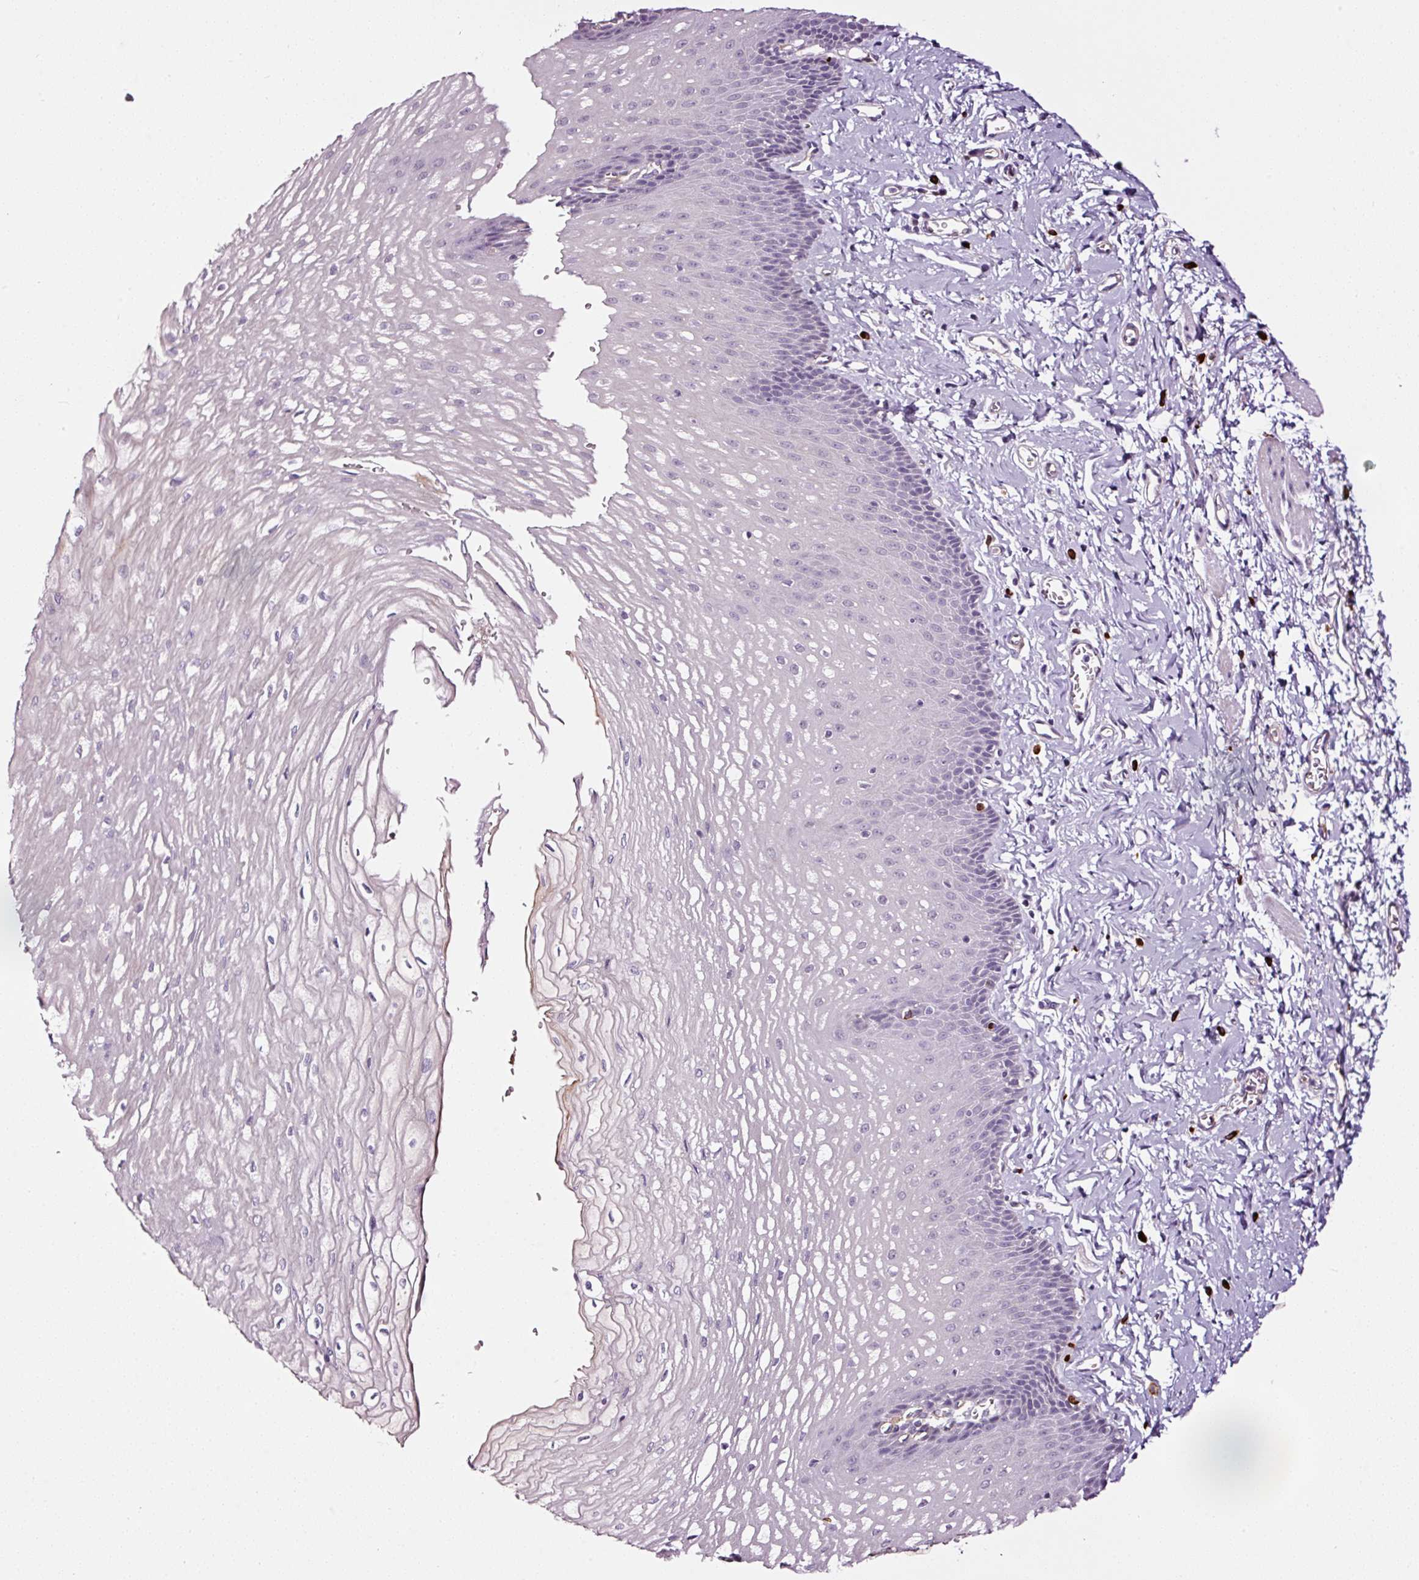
{"staining": {"intensity": "negative", "quantity": "none", "location": "none"}, "tissue": "esophagus", "cell_type": "Squamous epithelial cells", "image_type": "normal", "snomed": [{"axis": "morphology", "description": "Normal tissue, NOS"}, {"axis": "topography", "description": "Esophagus"}], "caption": "Human esophagus stained for a protein using IHC exhibits no expression in squamous epithelial cells.", "gene": "ABCB4", "patient": {"sex": "male", "age": 70}}